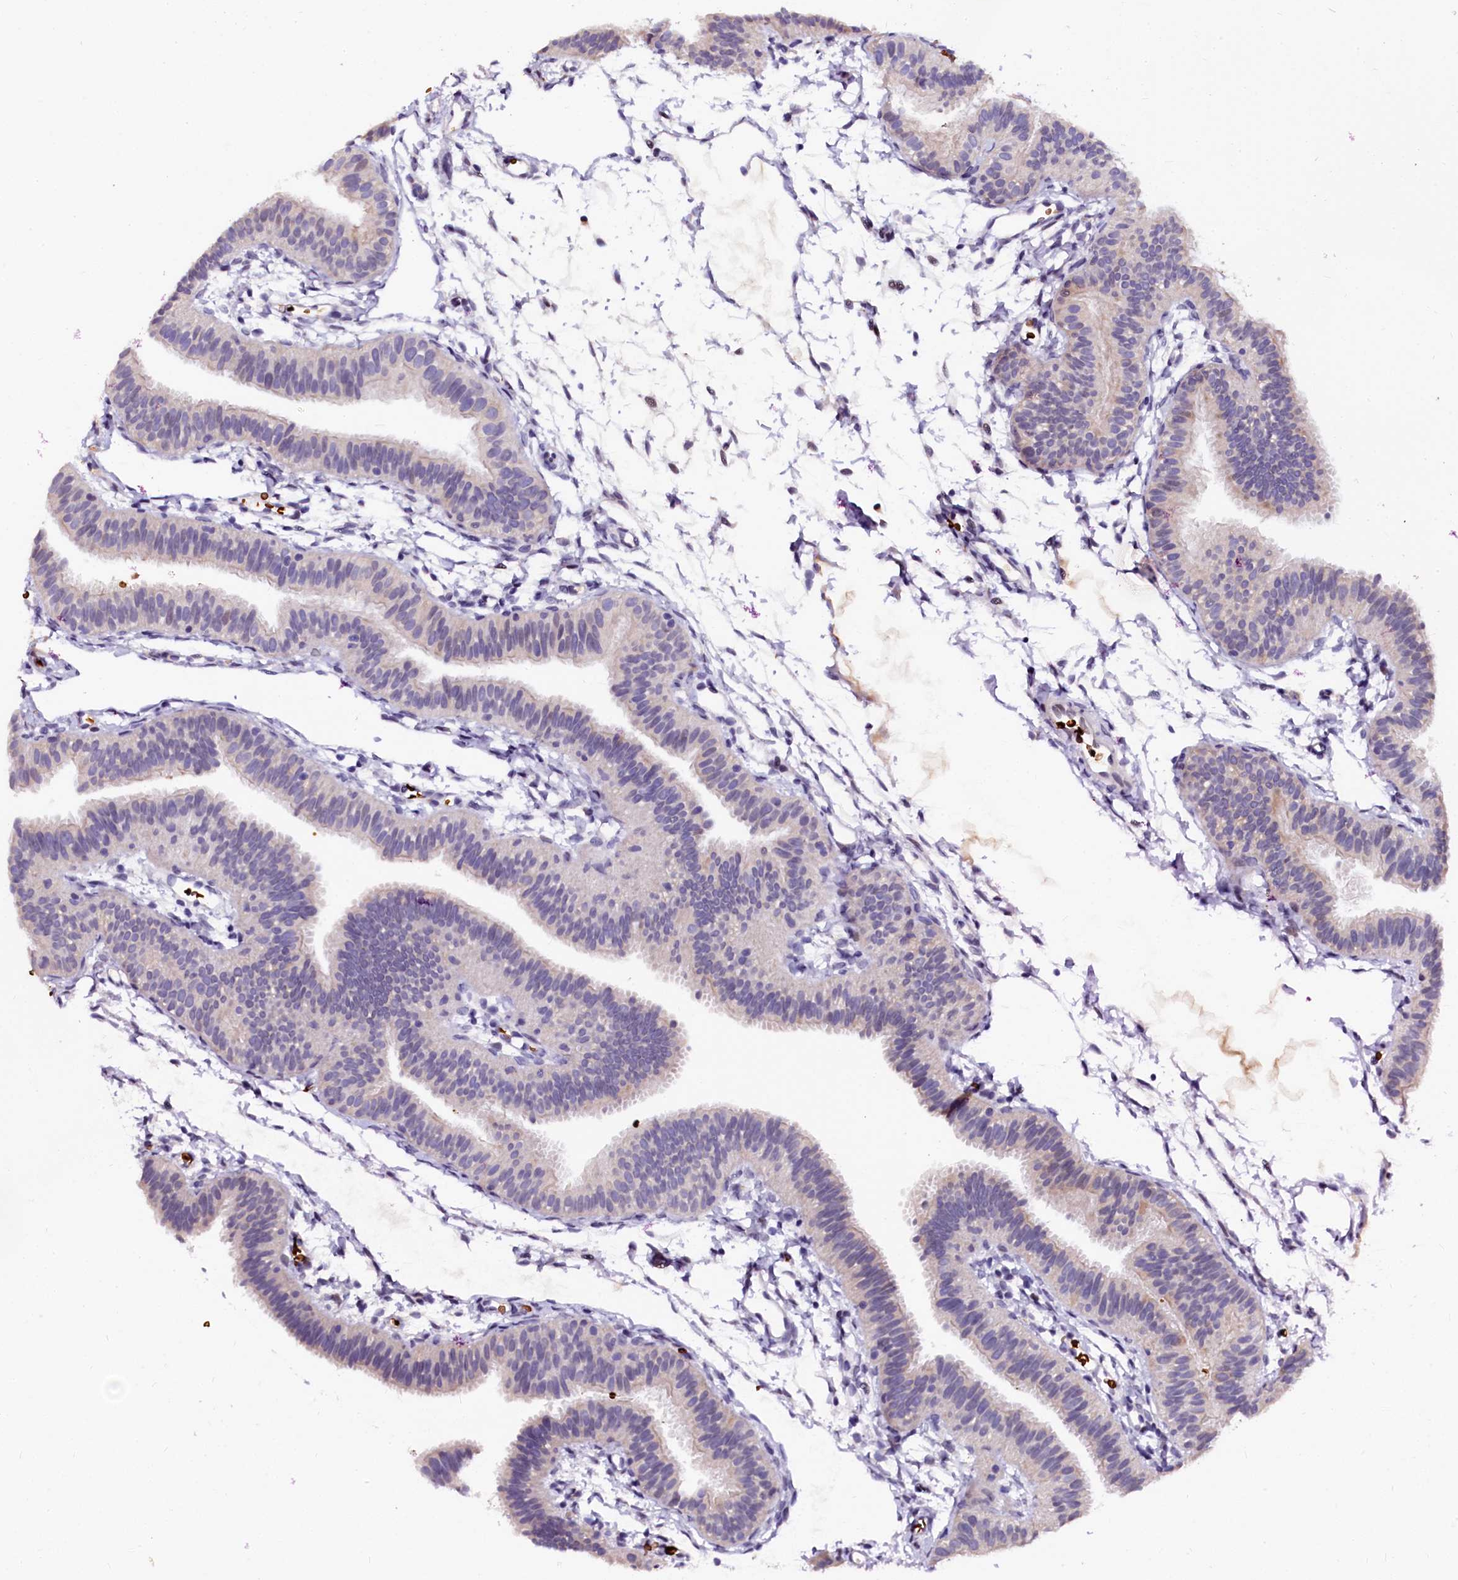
{"staining": {"intensity": "weak", "quantity": "<25%", "location": "cytoplasmic/membranous"}, "tissue": "fallopian tube", "cell_type": "Glandular cells", "image_type": "normal", "snomed": [{"axis": "morphology", "description": "Normal tissue, NOS"}, {"axis": "topography", "description": "Fallopian tube"}], "caption": "High power microscopy image of an immunohistochemistry photomicrograph of unremarkable fallopian tube, revealing no significant expression in glandular cells. The staining is performed using DAB brown chromogen with nuclei counter-stained in using hematoxylin.", "gene": "CTDSPL2", "patient": {"sex": "female", "age": 35}}